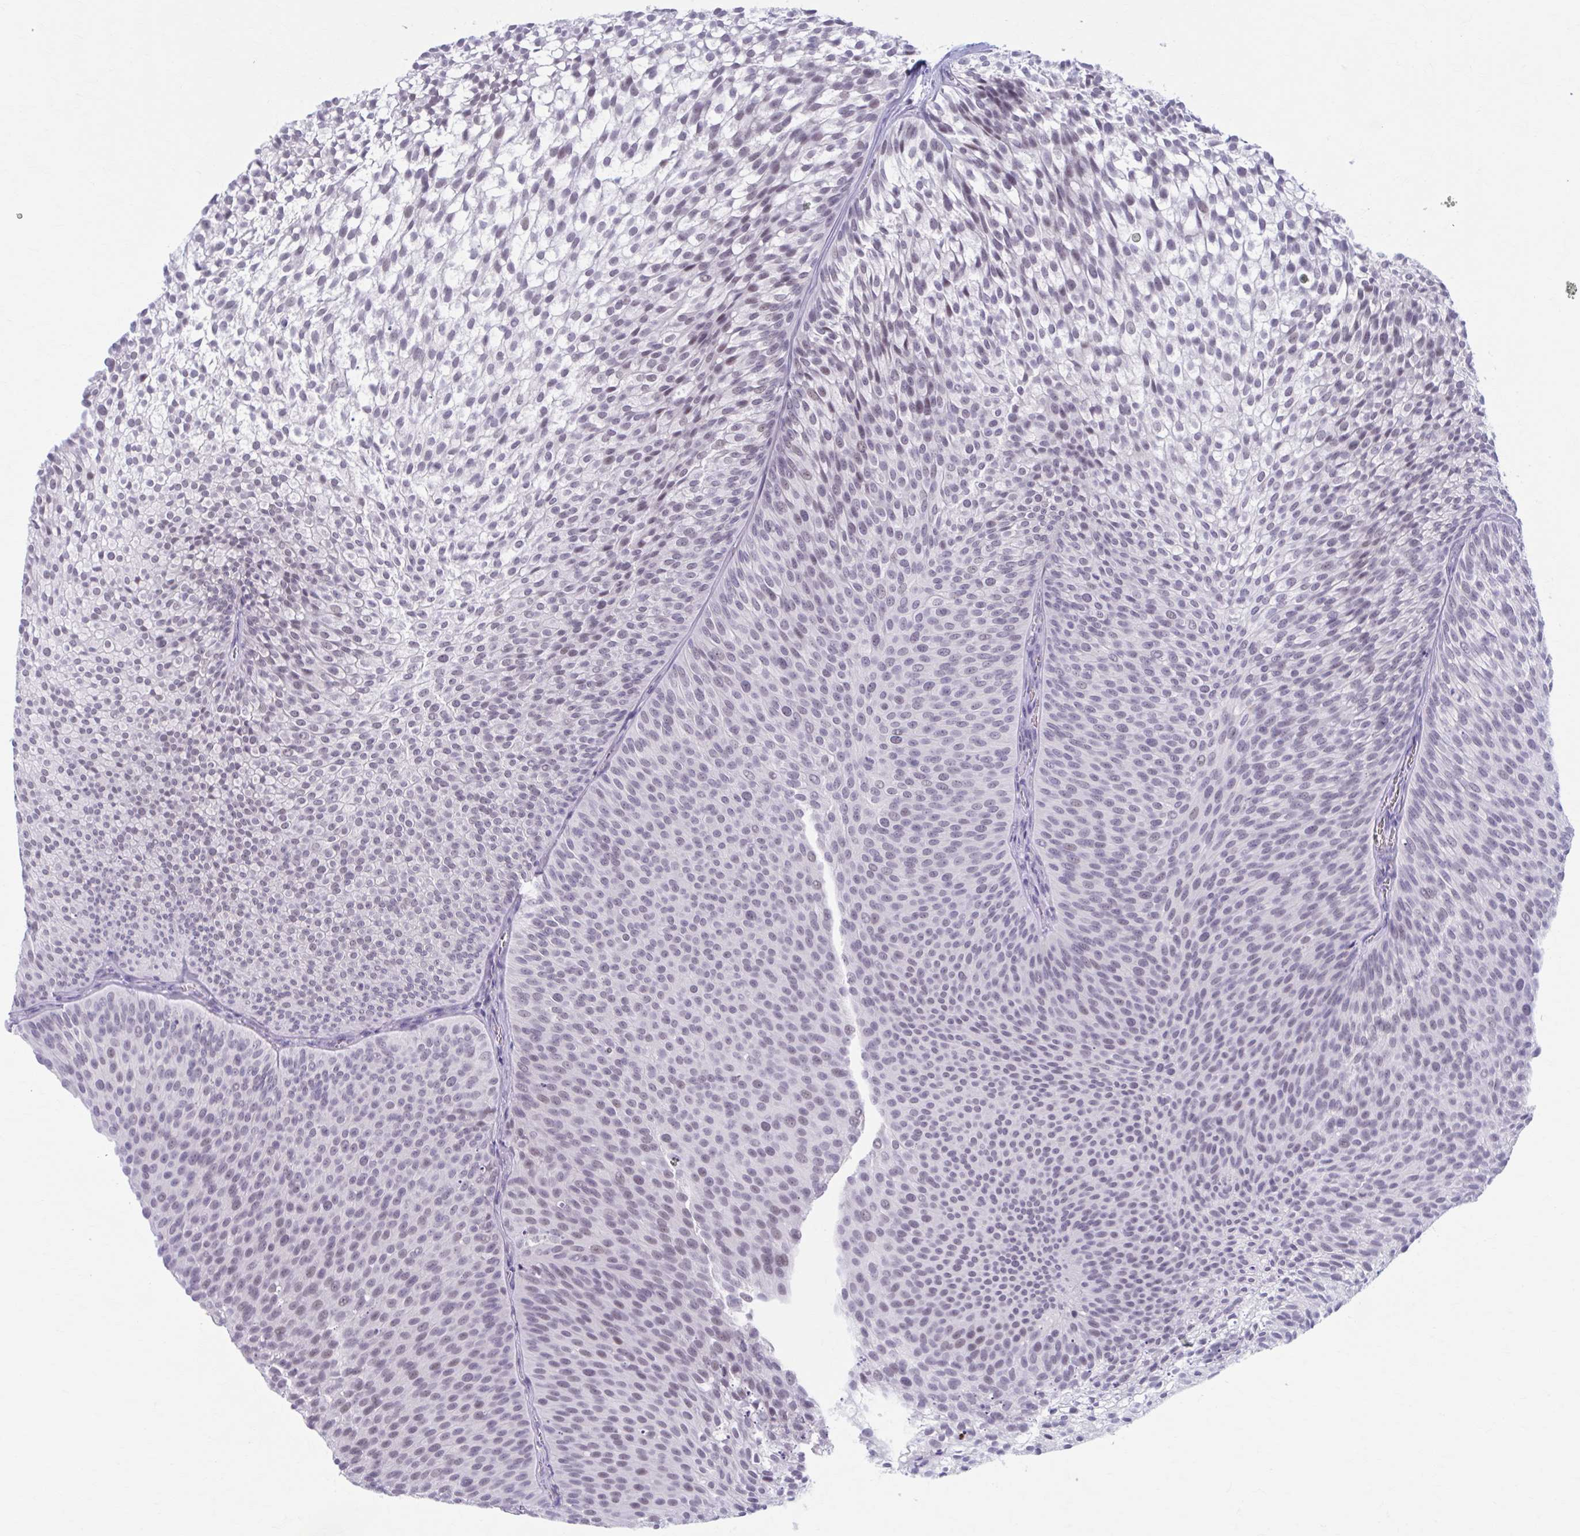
{"staining": {"intensity": "weak", "quantity": ">75%", "location": "nuclear"}, "tissue": "urothelial cancer", "cell_type": "Tumor cells", "image_type": "cancer", "snomed": [{"axis": "morphology", "description": "Urothelial carcinoma, Low grade"}, {"axis": "topography", "description": "Urinary bladder"}], "caption": "Urothelial cancer stained with a brown dye shows weak nuclear positive staining in about >75% of tumor cells.", "gene": "CCDC105", "patient": {"sex": "male", "age": 91}}